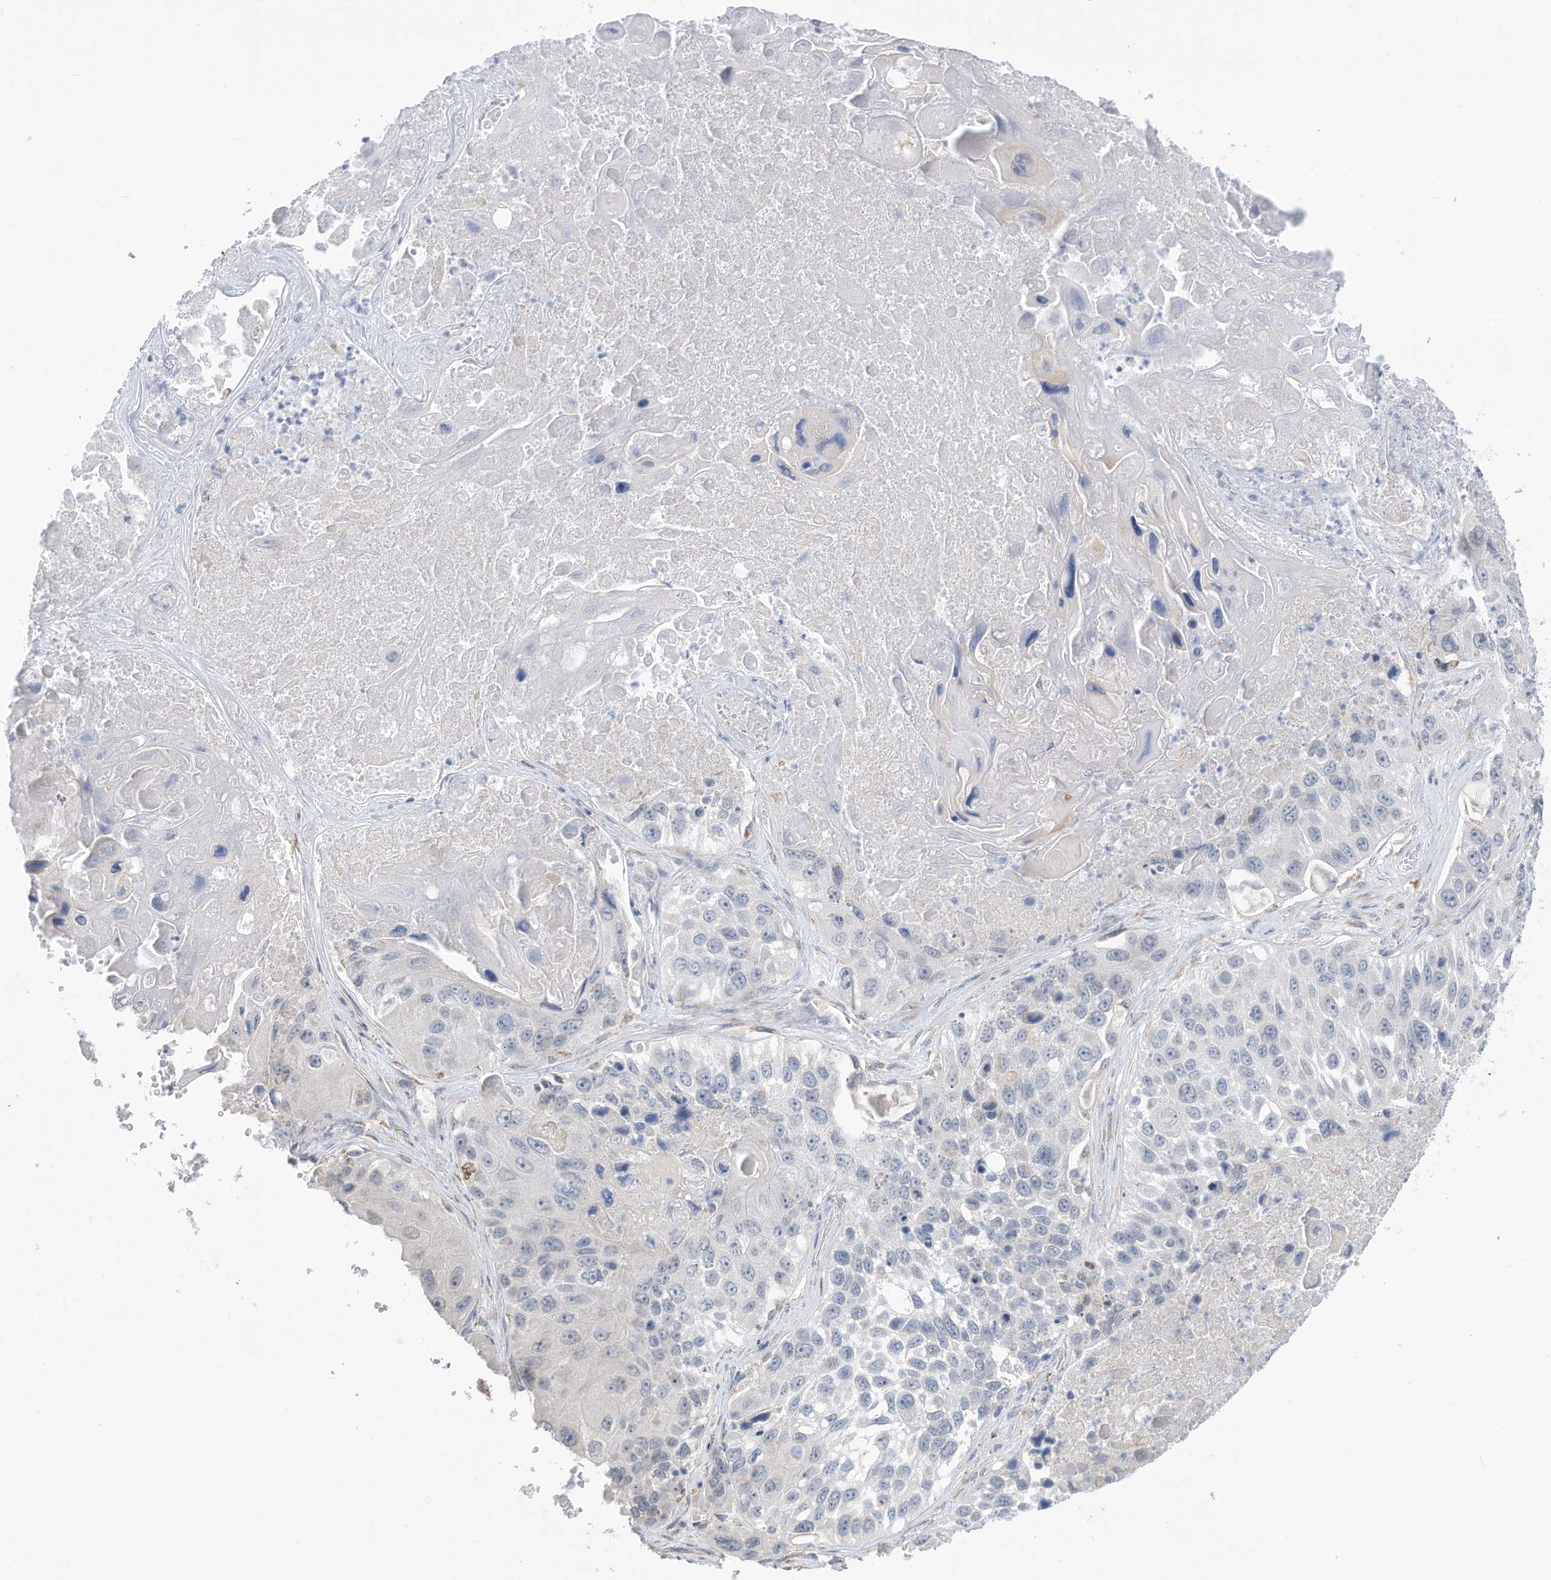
{"staining": {"intensity": "negative", "quantity": "none", "location": "none"}, "tissue": "lung cancer", "cell_type": "Tumor cells", "image_type": "cancer", "snomed": [{"axis": "morphology", "description": "Squamous cell carcinoma, NOS"}, {"axis": "topography", "description": "Lung"}], "caption": "Lung cancer (squamous cell carcinoma) was stained to show a protein in brown. There is no significant expression in tumor cells. (Immunohistochemistry, brightfield microscopy, high magnification).", "gene": "ZNF292", "patient": {"sex": "male", "age": 61}}